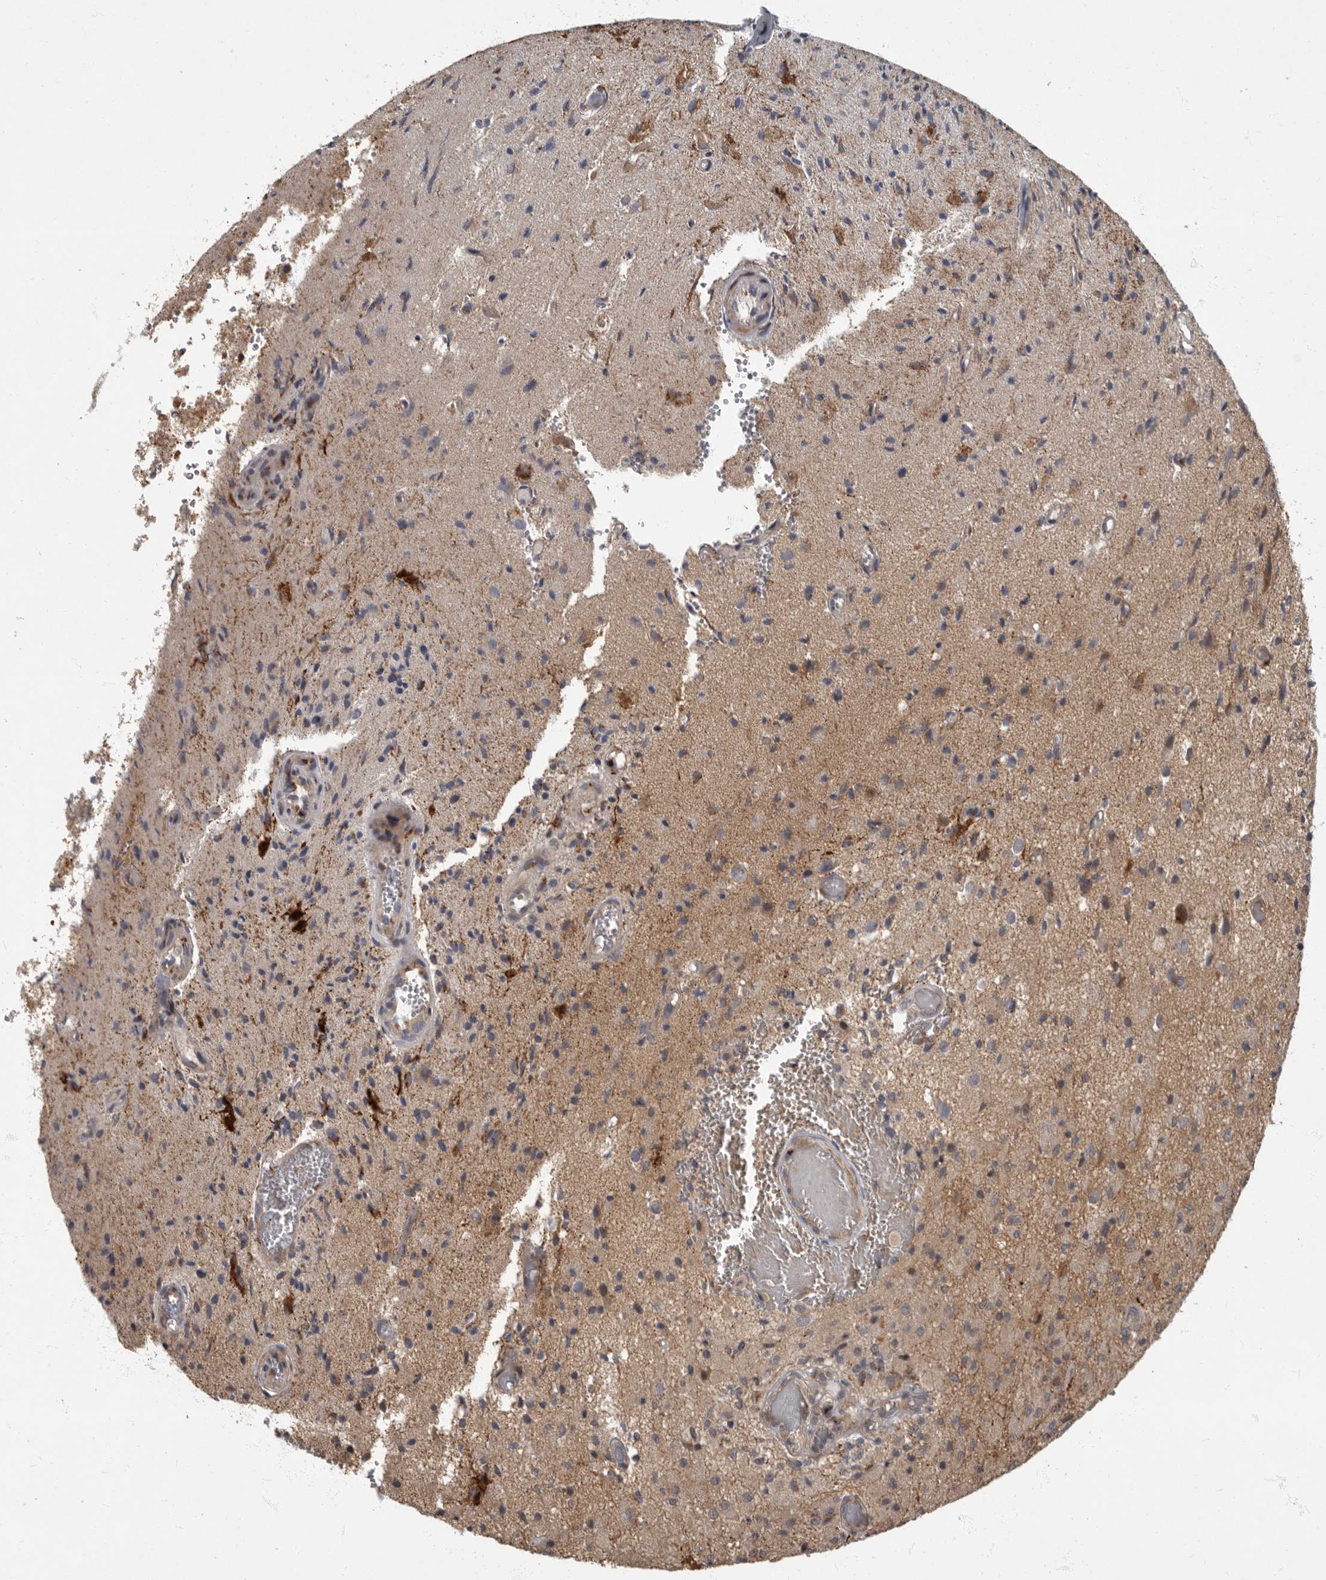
{"staining": {"intensity": "moderate", "quantity": "<25%", "location": "cytoplasmic/membranous"}, "tissue": "glioma", "cell_type": "Tumor cells", "image_type": "cancer", "snomed": [{"axis": "morphology", "description": "Normal tissue, NOS"}, {"axis": "morphology", "description": "Glioma, malignant, High grade"}, {"axis": "topography", "description": "Cerebral cortex"}], "caption": "An image of human glioma stained for a protein shows moderate cytoplasmic/membranous brown staining in tumor cells.", "gene": "IQCK", "patient": {"sex": "male", "age": 77}}